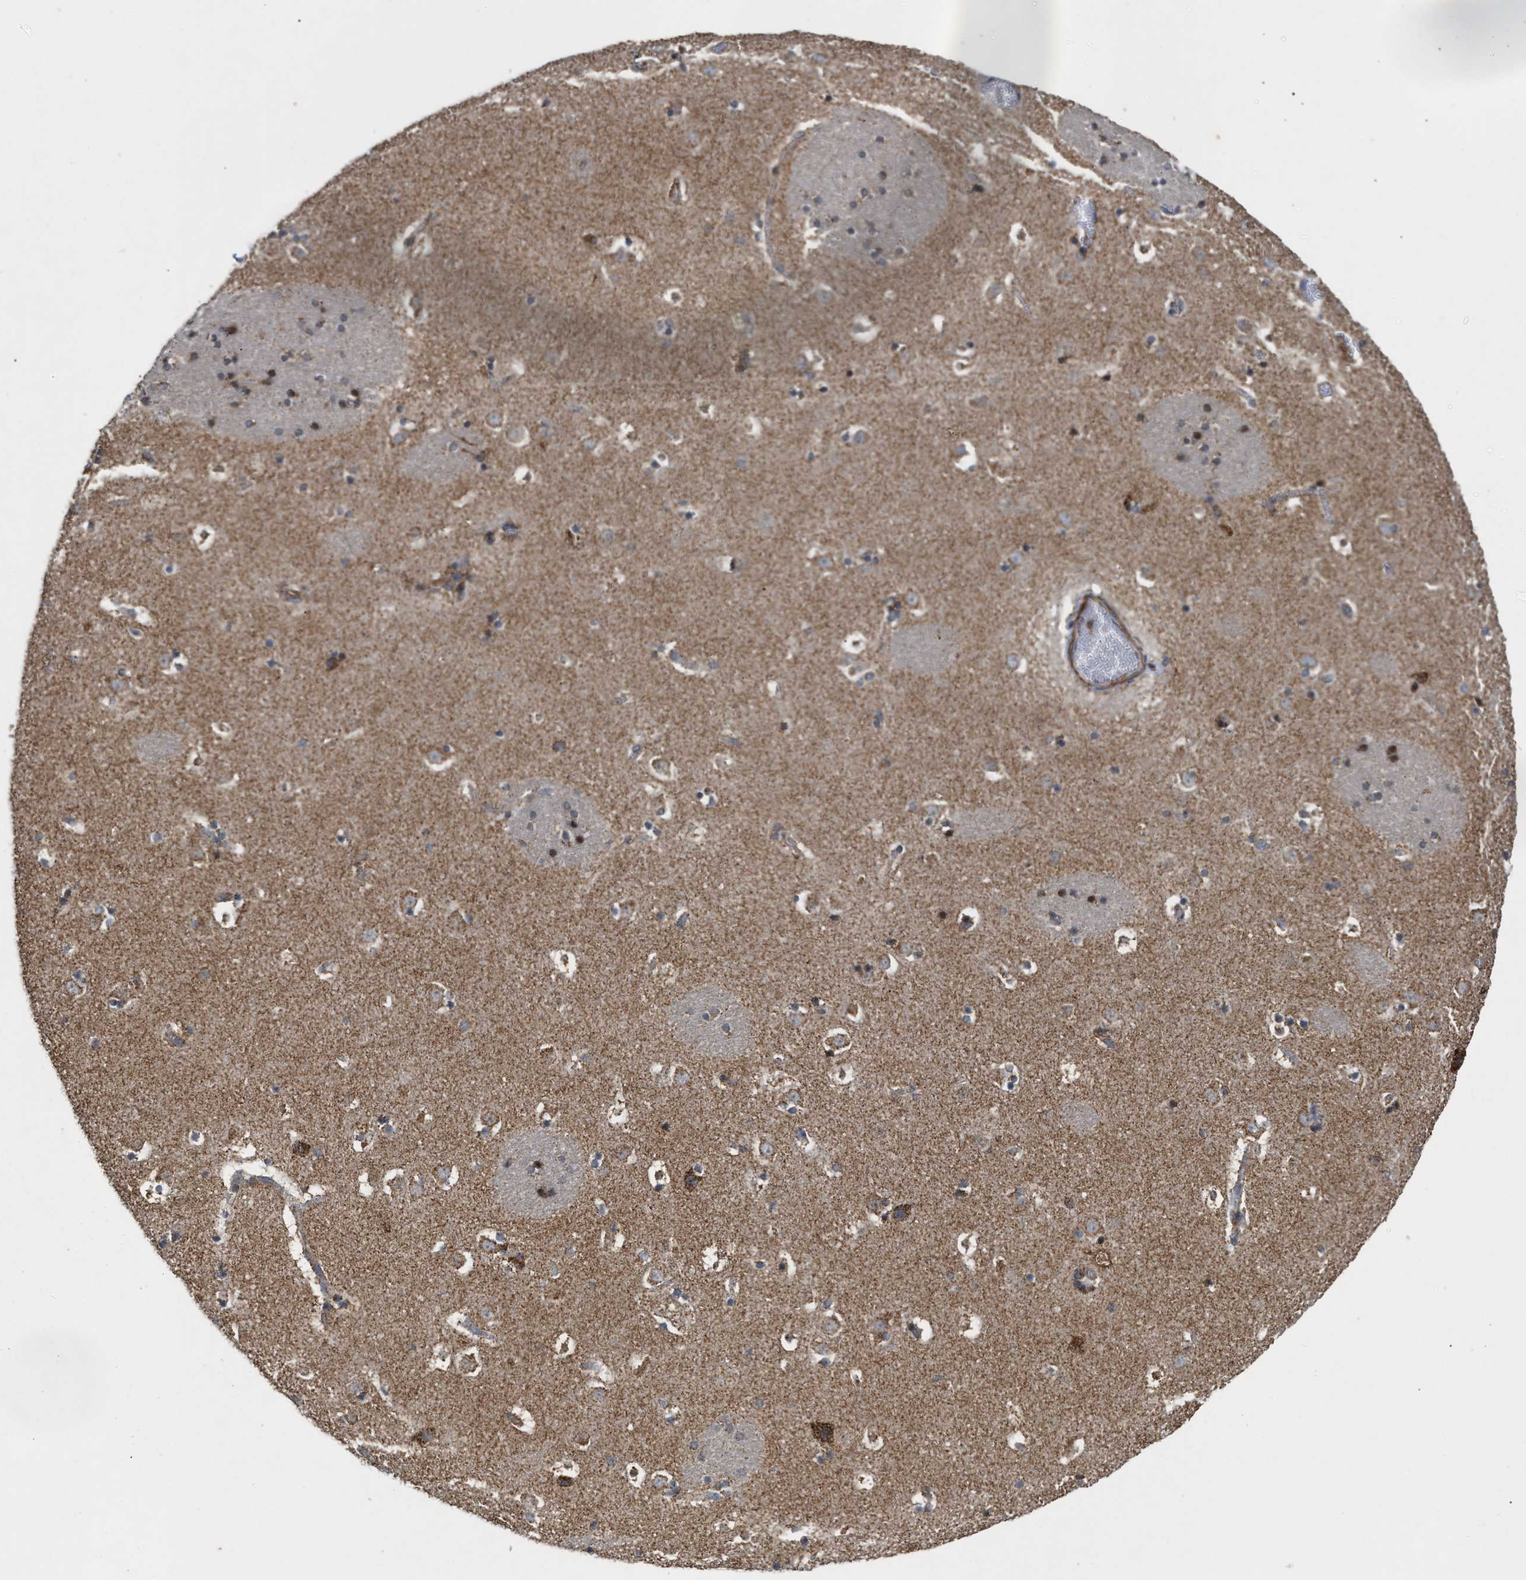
{"staining": {"intensity": "moderate", "quantity": ">75%", "location": "cytoplasmic/membranous"}, "tissue": "caudate", "cell_type": "Glial cells", "image_type": "normal", "snomed": [{"axis": "morphology", "description": "Normal tissue, NOS"}, {"axis": "topography", "description": "Lateral ventricle wall"}], "caption": "Immunohistochemical staining of unremarkable human caudate shows moderate cytoplasmic/membranous protein positivity in approximately >75% of glial cells. (Stains: DAB in brown, nuclei in blue, Microscopy: brightfield microscopy at high magnification).", "gene": "TACO1", "patient": {"sex": "male", "age": 45}}